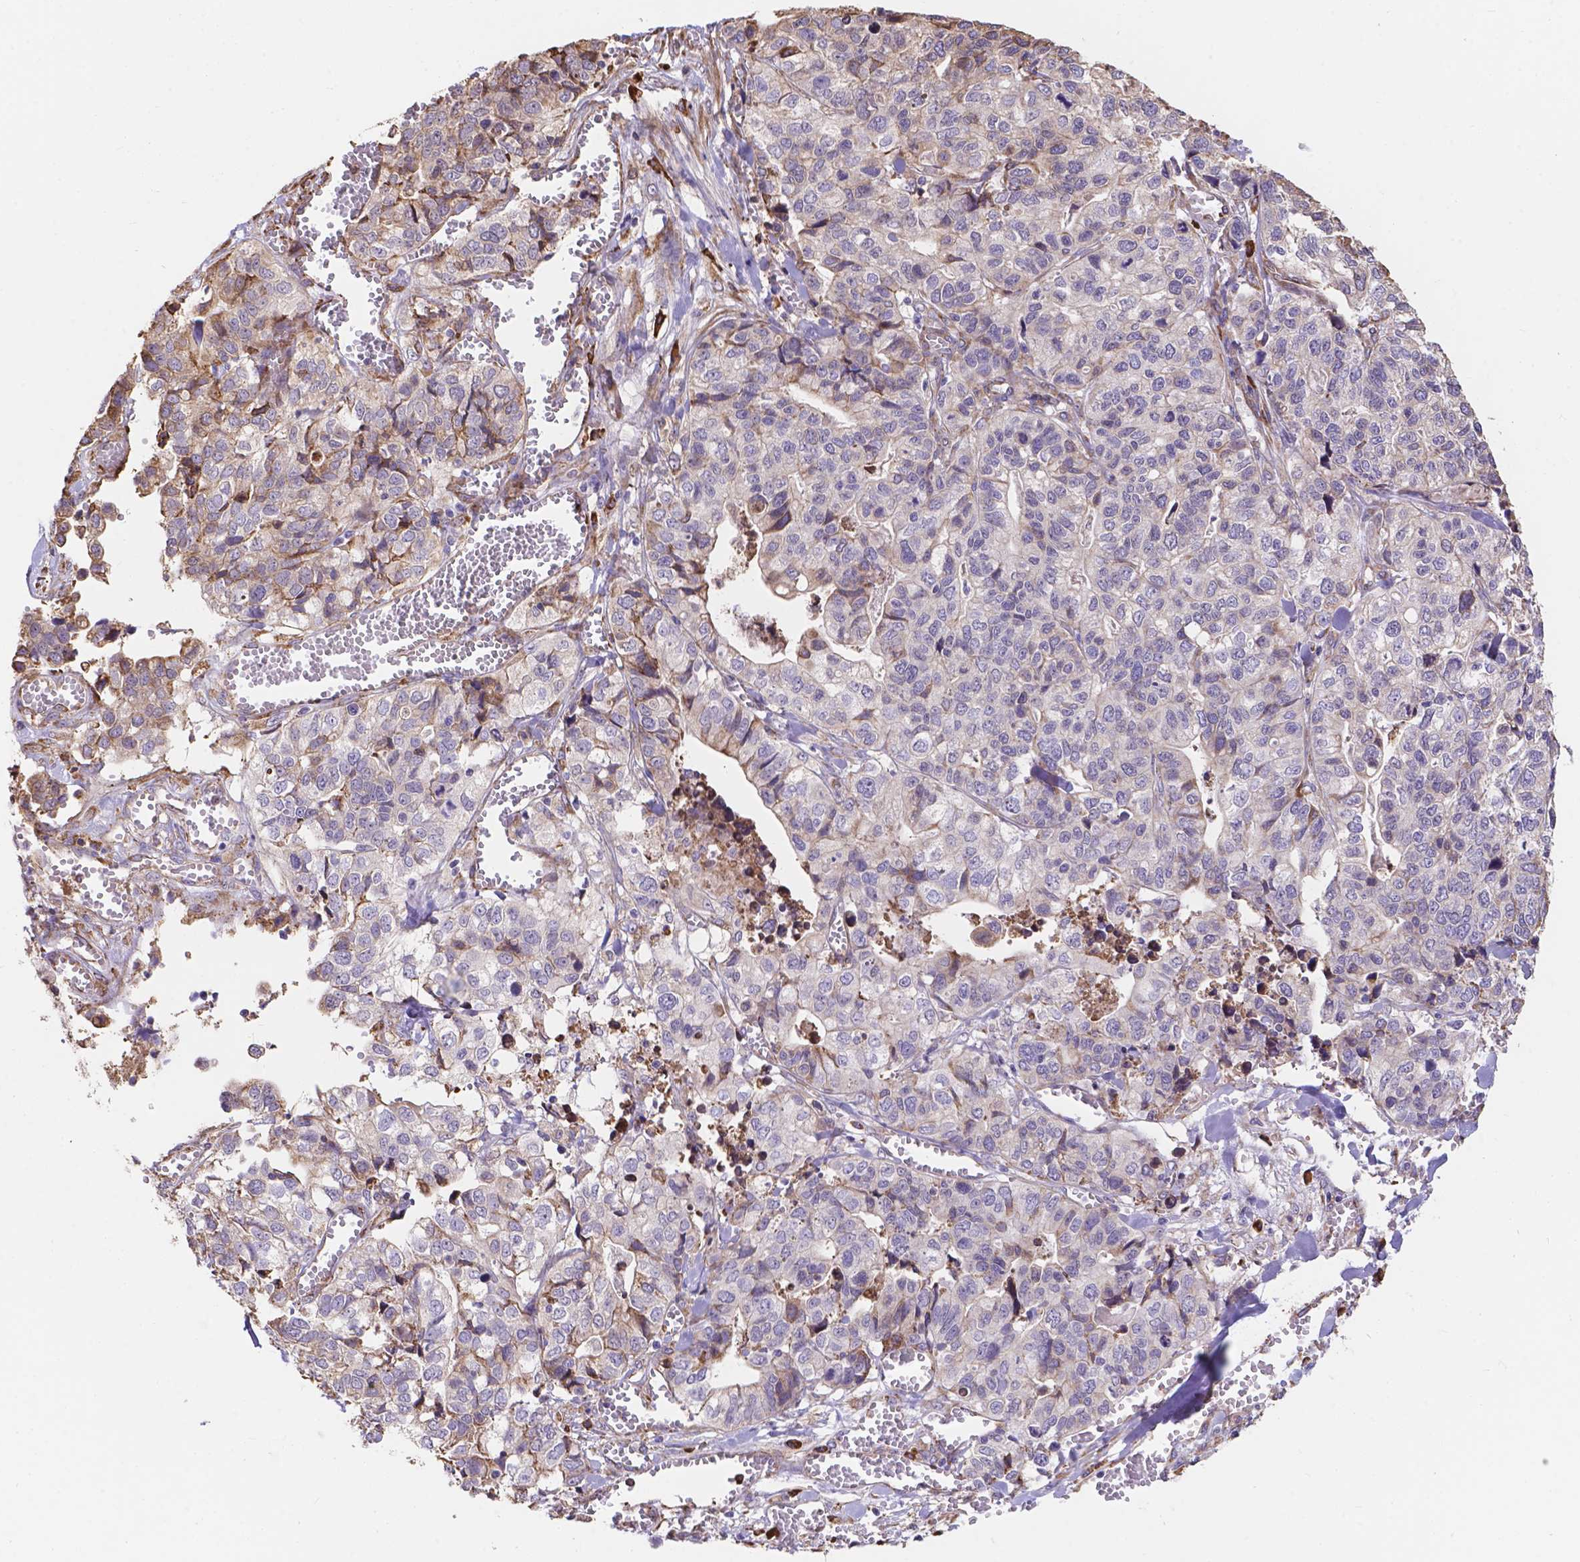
{"staining": {"intensity": "negative", "quantity": "none", "location": "none"}, "tissue": "stomach cancer", "cell_type": "Tumor cells", "image_type": "cancer", "snomed": [{"axis": "morphology", "description": "Adenocarcinoma, NOS"}, {"axis": "topography", "description": "Stomach, upper"}], "caption": "Histopathology image shows no significant protein staining in tumor cells of stomach cancer.", "gene": "IPO11", "patient": {"sex": "female", "age": 67}}